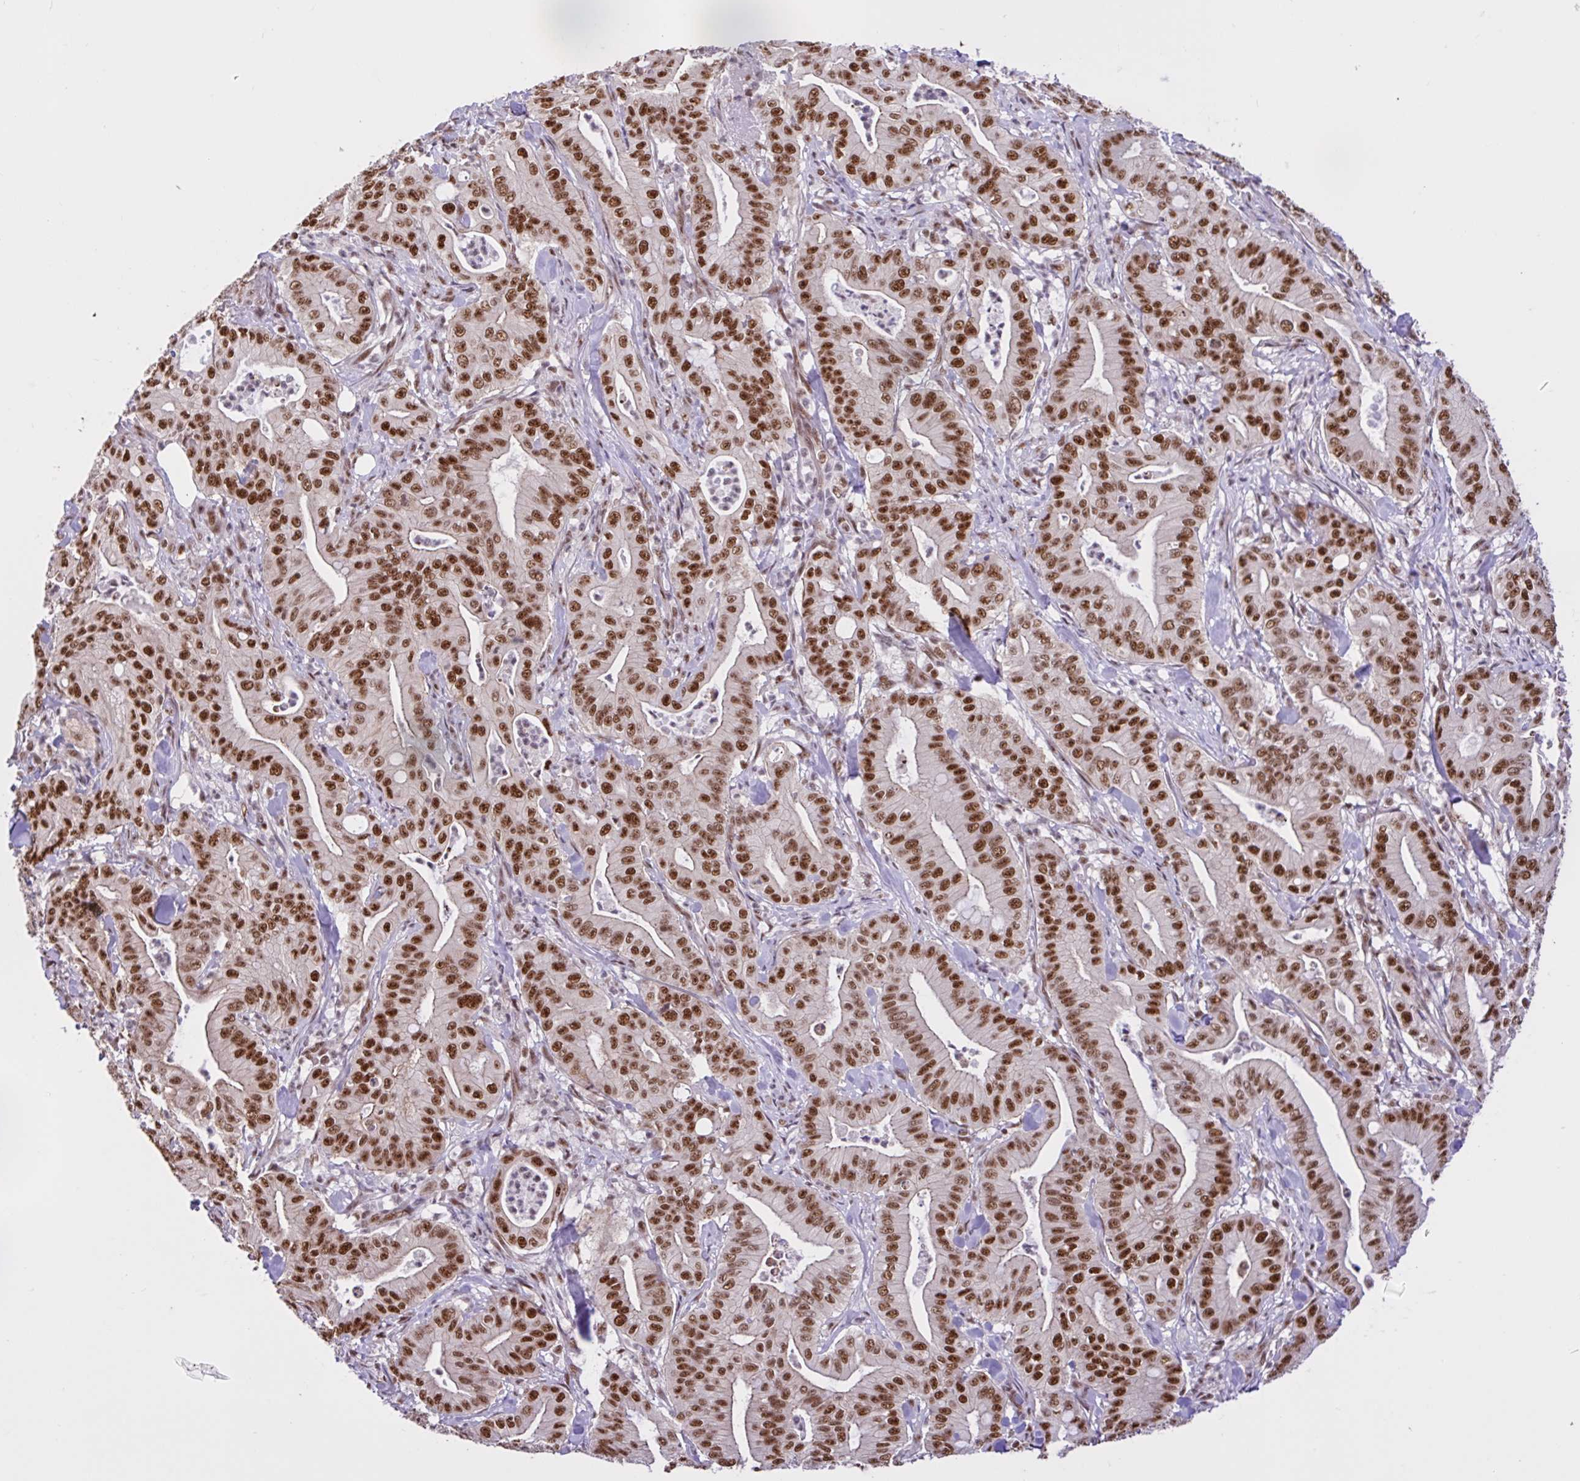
{"staining": {"intensity": "strong", "quantity": ">75%", "location": "nuclear"}, "tissue": "pancreatic cancer", "cell_type": "Tumor cells", "image_type": "cancer", "snomed": [{"axis": "morphology", "description": "Adenocarcinoma, NOS"}, {"axis": "topography", "description": "Pancreas"}], "caption": "DAB (3,3'-diaminobenzidine) immunohistochemical staining of human pancreatic adenocarcinoma demonstrates strong nuclear protein positivity in approximately >75% of tumor cells.", "gene": "CCDC12", "patient": {"sex": "male", "age": 71}}